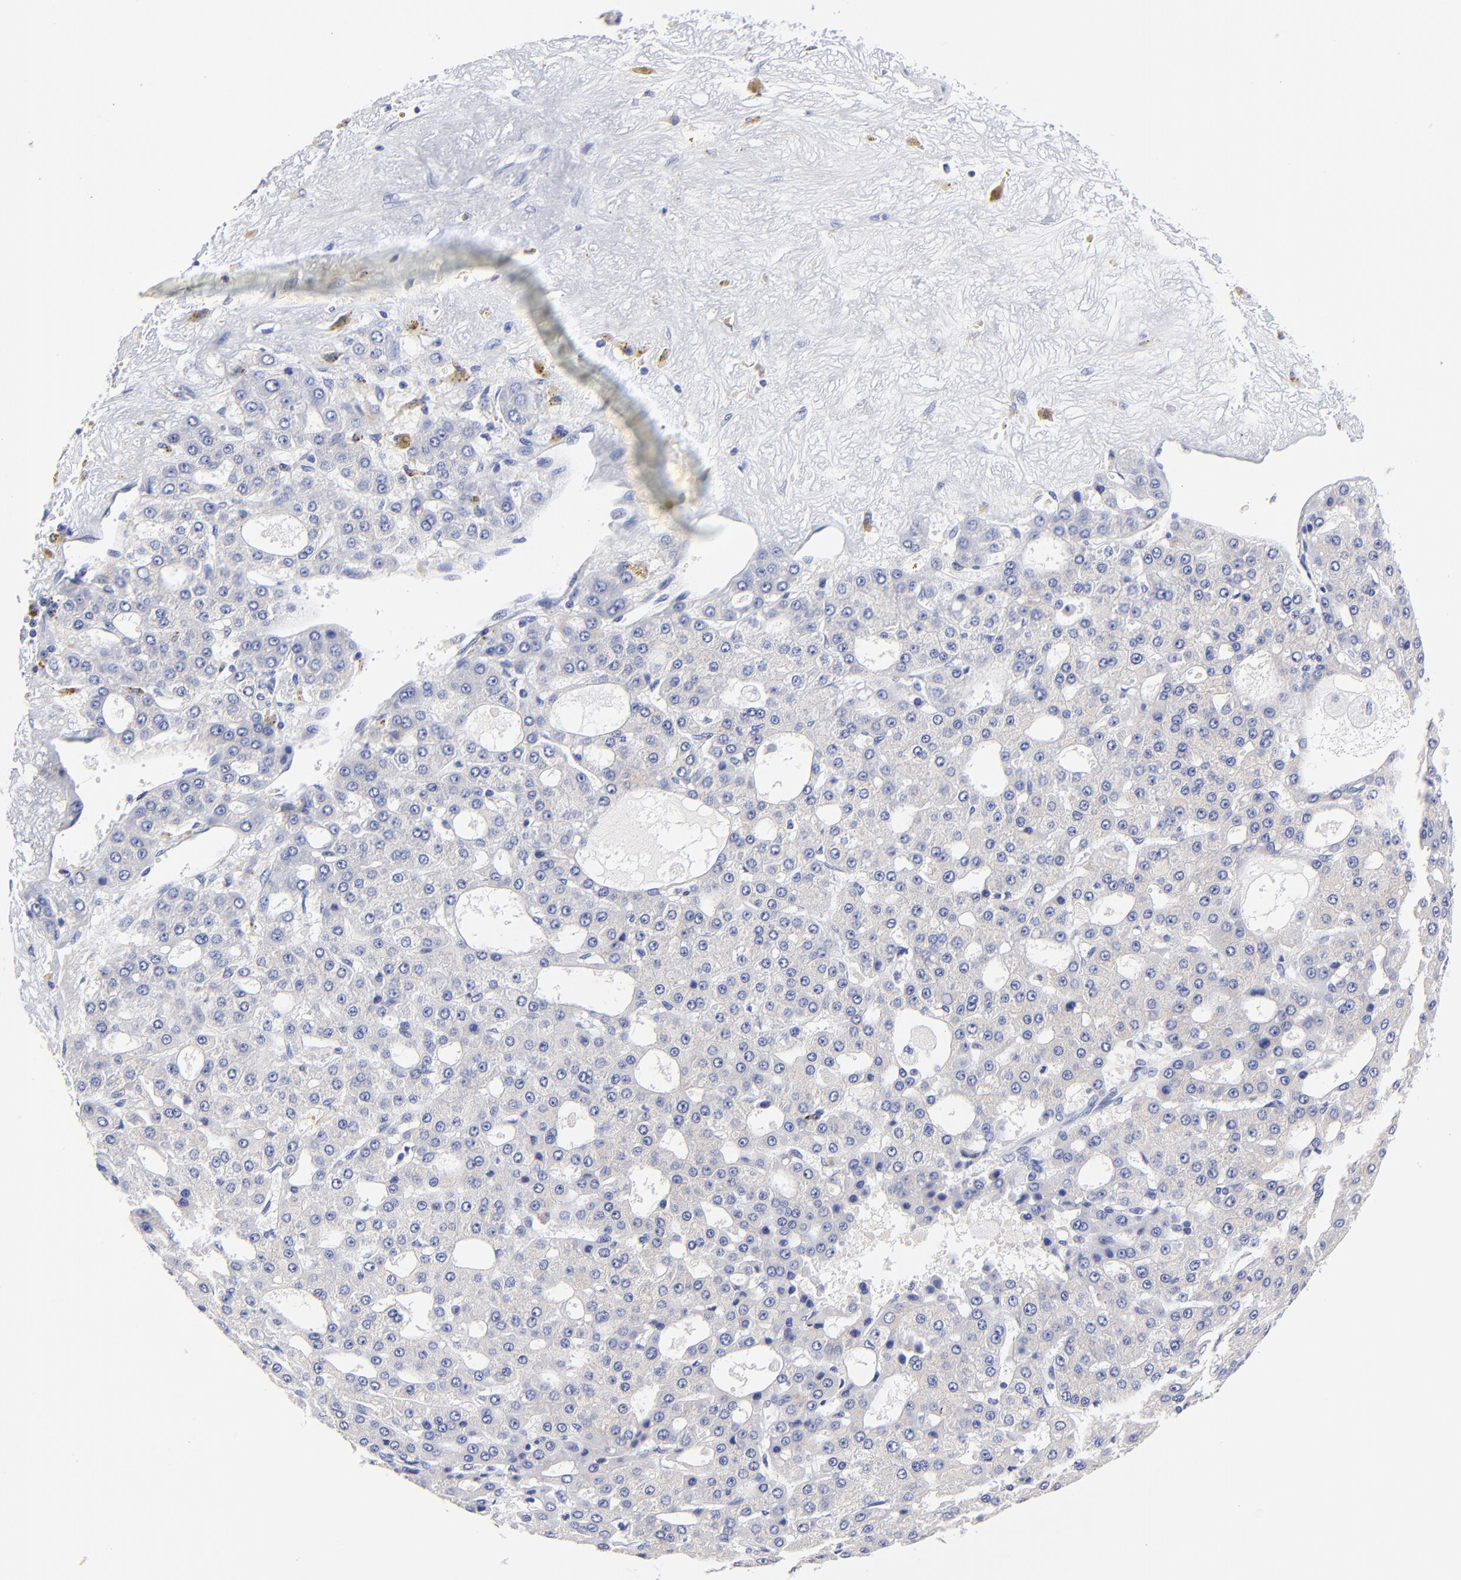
{"staining": {"intensity": "negative", "quantity": "none", "location": "none"}, "tissue": "liver cancer", "cell_type": "Tumor cells", "image_type": "cancer", "snomed": [{"axis": "morphology", "description": "Carcinoma, Hepatocellular, NOS"}, {"axis": "topography", "description": "Liver"}], "caption": "There is no significant staining in tumor cells of liver cancer. (IHC, brightfield microscopy, high magnification).", "gene": "HORMAD2", "patient": {"sex": "male", "age": 47}}